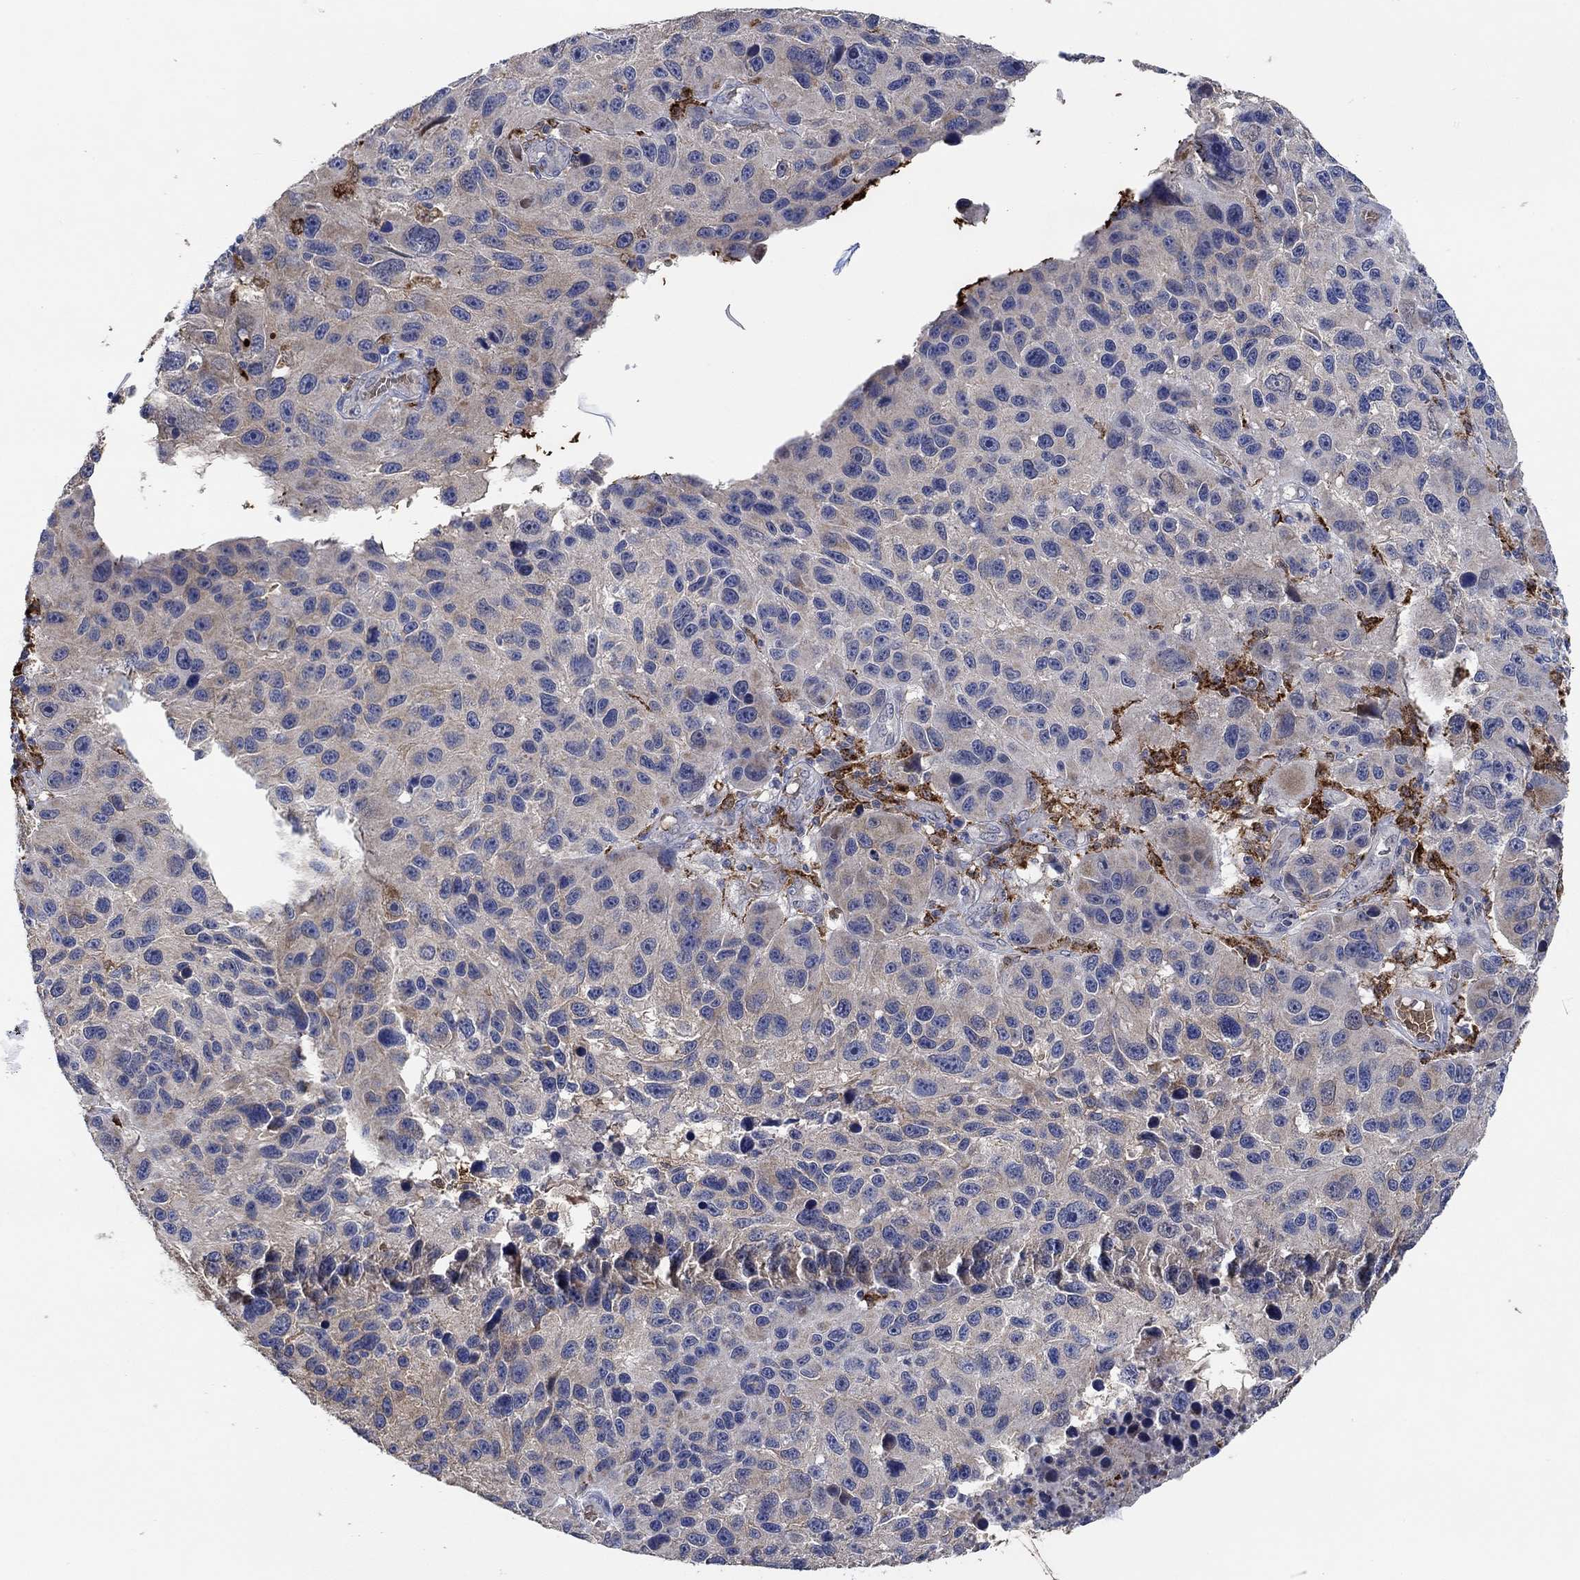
{"staining": {"intensity": "negative", "quantity": "none", "location": "none"}, "tissue": "melanoma", "cell_type": "Tumor cells", "image_type": "cancer", "snomed": [{"axis": "morphology", "description": "Malignant melanoma, NOS"}, {"axis": "topography", "description": "Skin"}], "caption": "Protein analysis of melanoma exhibits no significant staining in tumor cells.", "gene": "MPP1", "patient": {"sex": "male", "age": 53}}